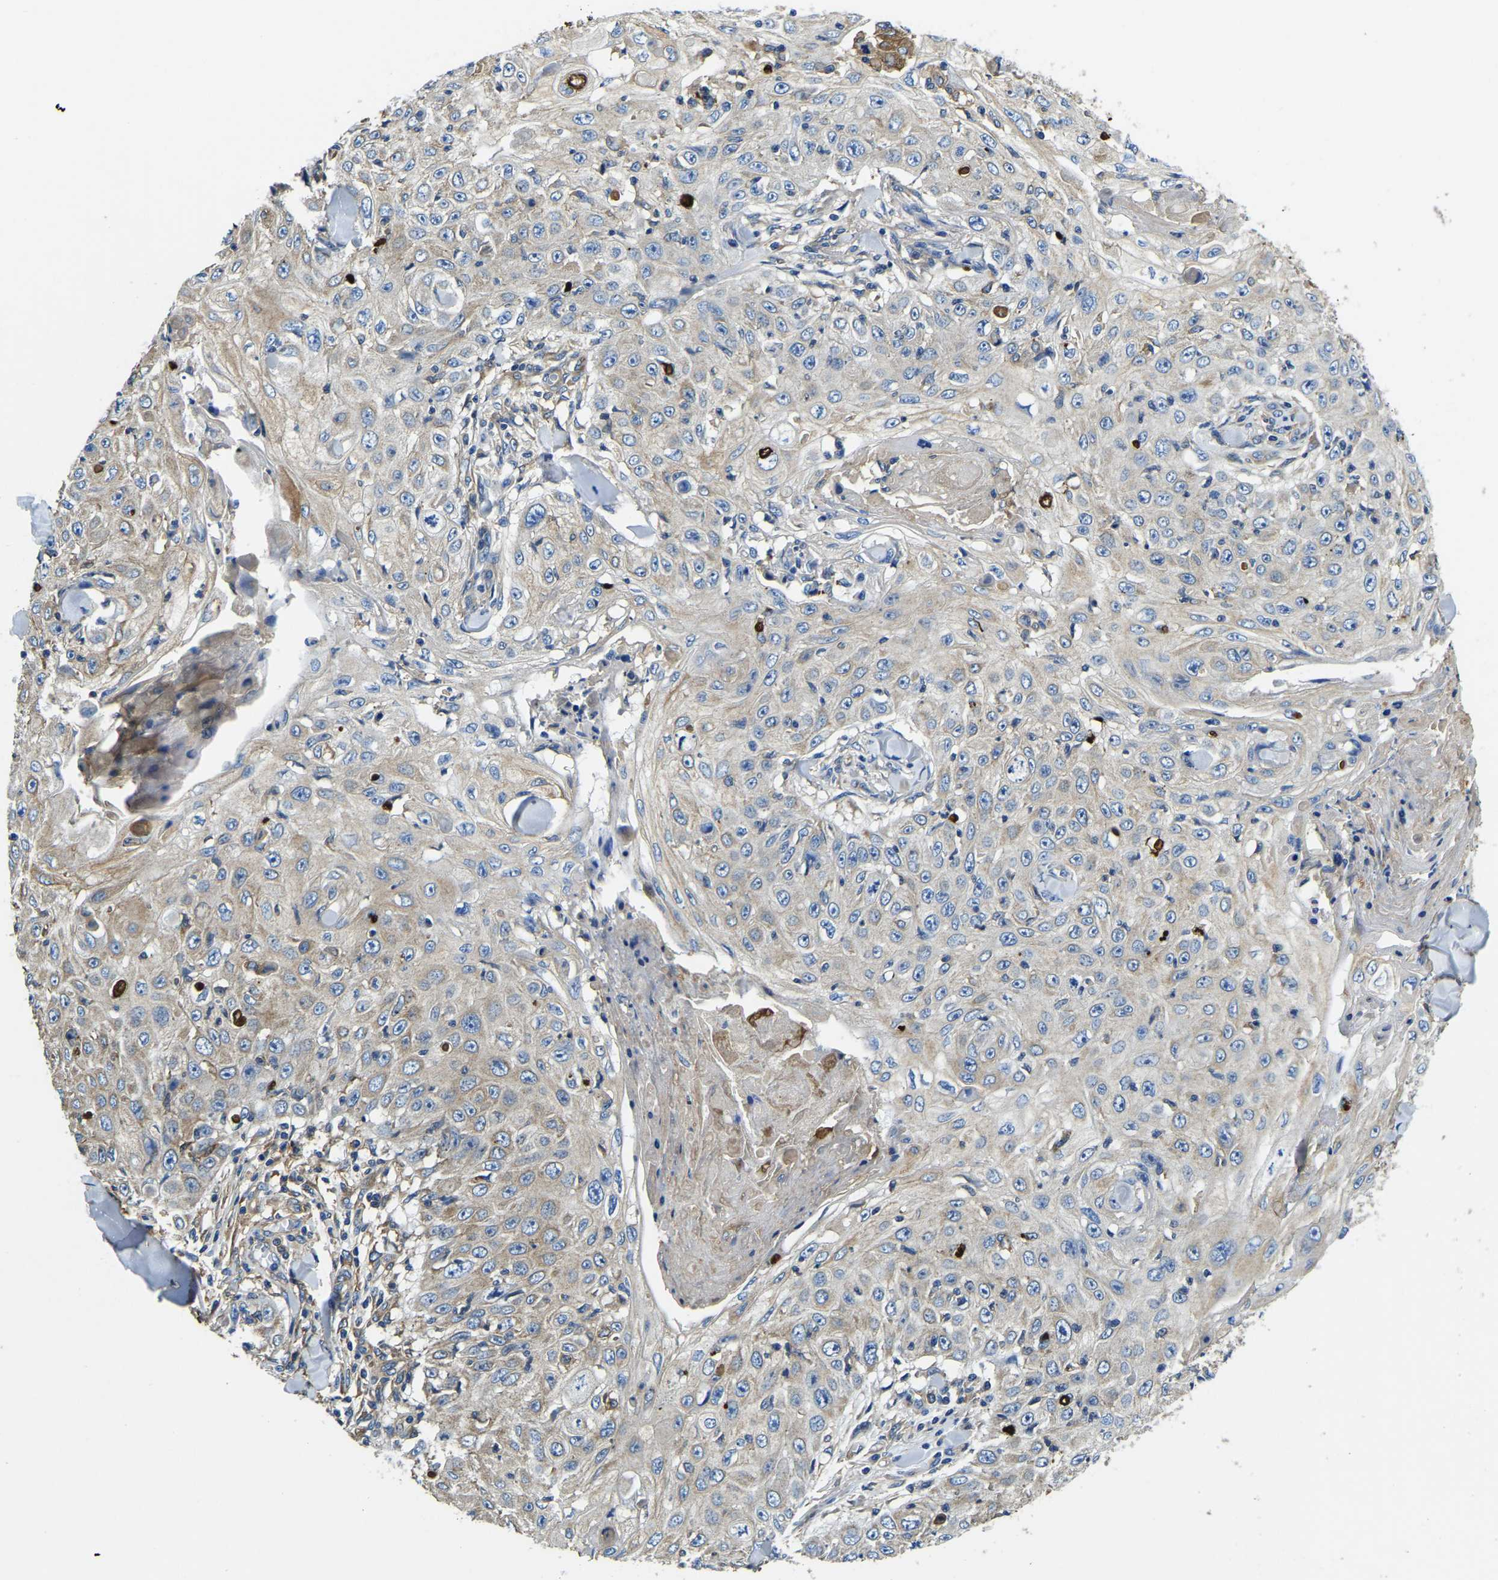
{"staining": {"intensity": "weak", "quantity": "<25%", "location": "cytoplasmic/membranous"}, "tissue": "skin cancer", "cell_type": "Tumor cells", "image_type": "cancer", "snomed": [{"axis": "morphology", "description": "Squamous cell carcinoma, NOS"}, {"axis": "topography", "description": "Skin"}], "caption": "Tumor cells show no significant protein expression in skin cancer.", "gene": "STAT2", "patient": {"sex": "male", "age": 86}}